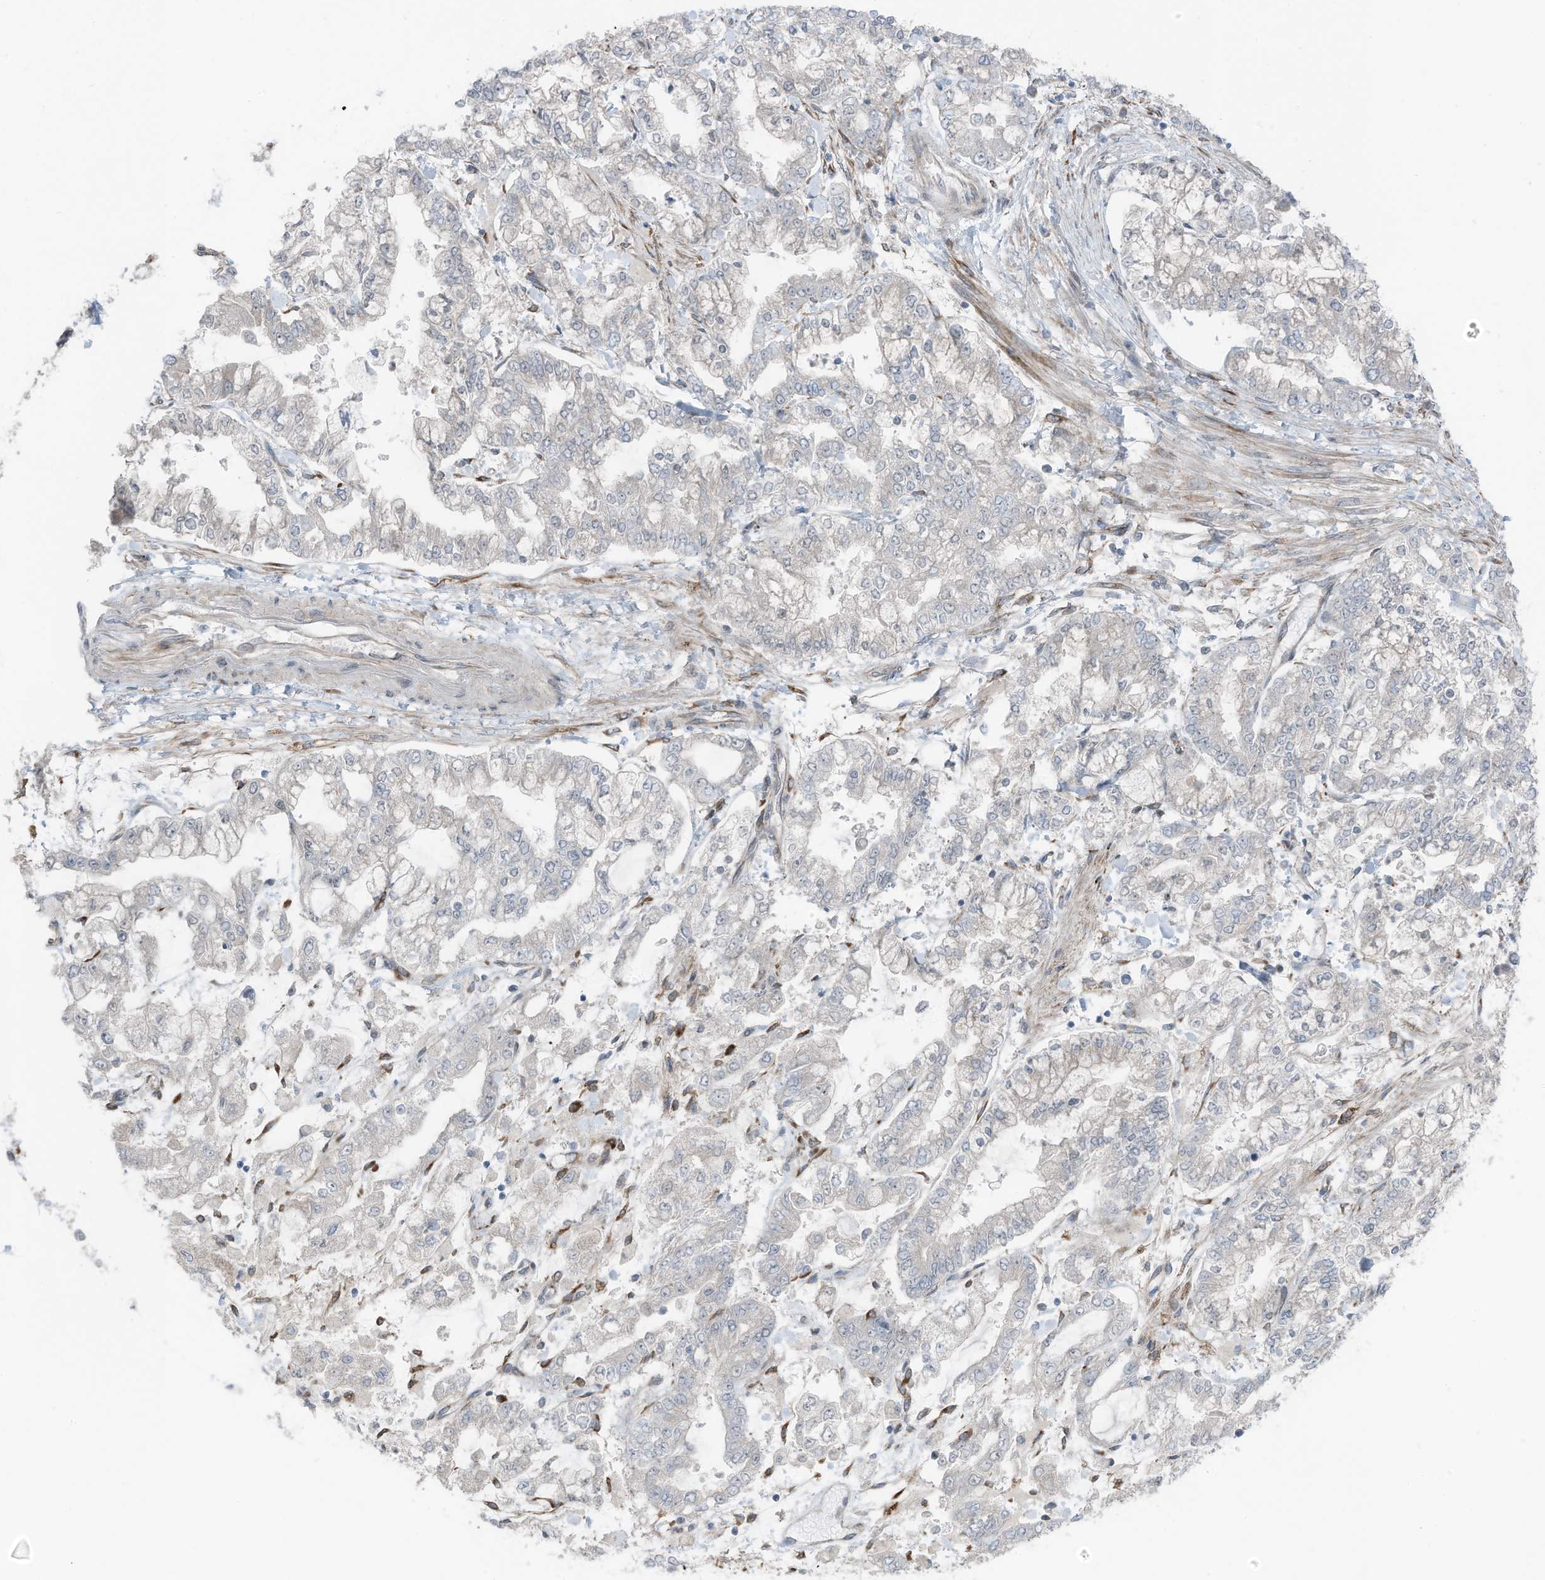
{"staining": {"intensity": "negative", "quantity": "none", "location": "none"}, "tissue": "stomach cancer", "cell_type": "Tumor cells", "image_type": "cancer", "snomed": [{"axis": "morphology", "description": "Normal tissue, NOS"}, {"axis": "morphology", "description": "Adenocarcinoma, NOS"}, {"axis": "topography", "description": "Stomach, upper"}, {"axis": "topography", "description": "Stomach"}], "caption": "Immunohistochemical staining of human stomach adenocarcinoma reveals no significant staining in tumor cells.", "gene": "ARHGEF33", "patient": {"sex": "male", "age": 76}}